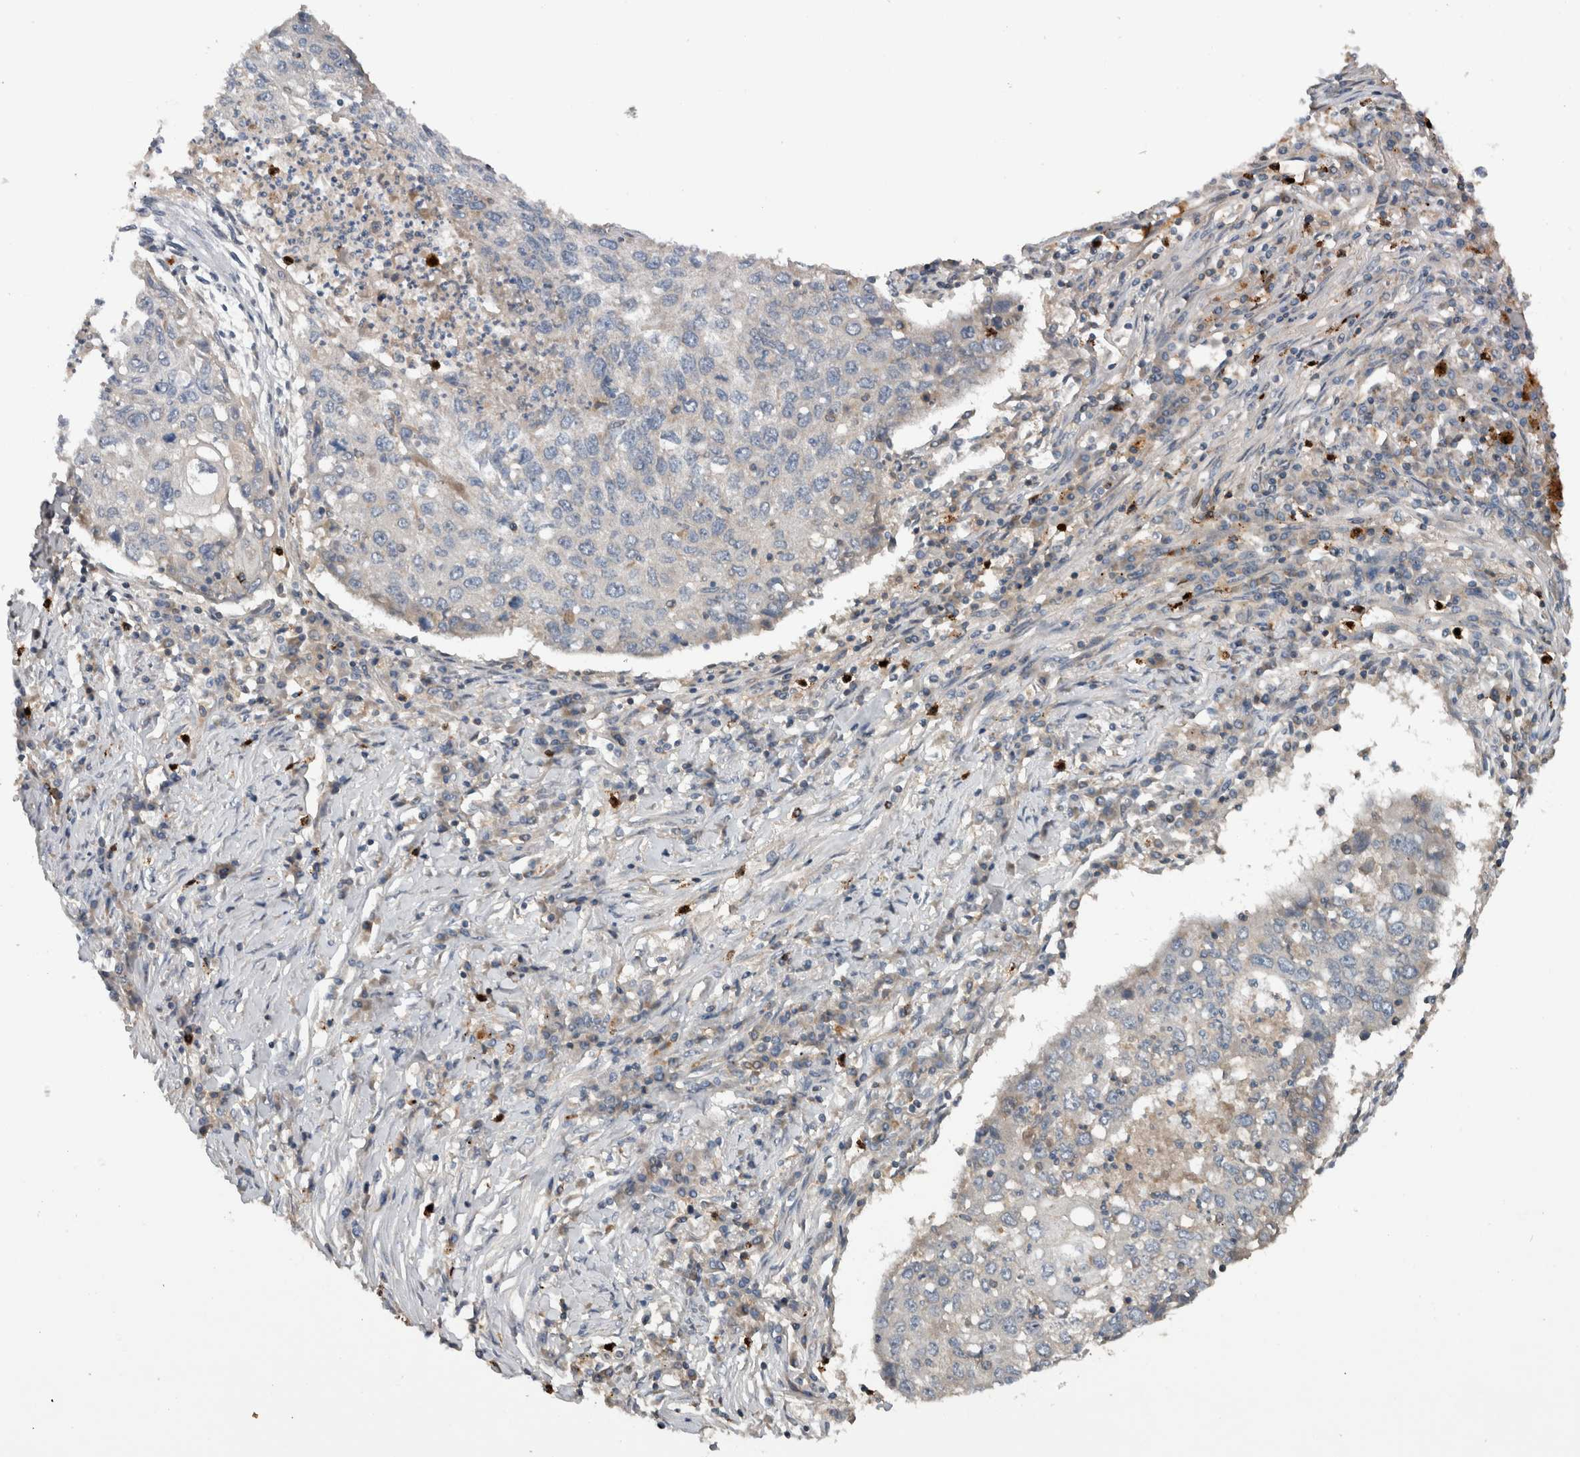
{"staining": {"intensity": "negative", "quantity": "none", "location": "none"}, "tissue": "lung cancer", "cell_type": "Tumor cells", "image_type": "cancer", "snomed": [{"axis": "morphology", "description": "Squamous cell carcinoma, NOS"}, {"axis": "topography", "description": "Lung"}], "caption": "Tumor cells show no significant positivity in squamous cell carcinoma (lung).", "gene": "TARBP1", "patient": {"sex": "female", "age": 63}}